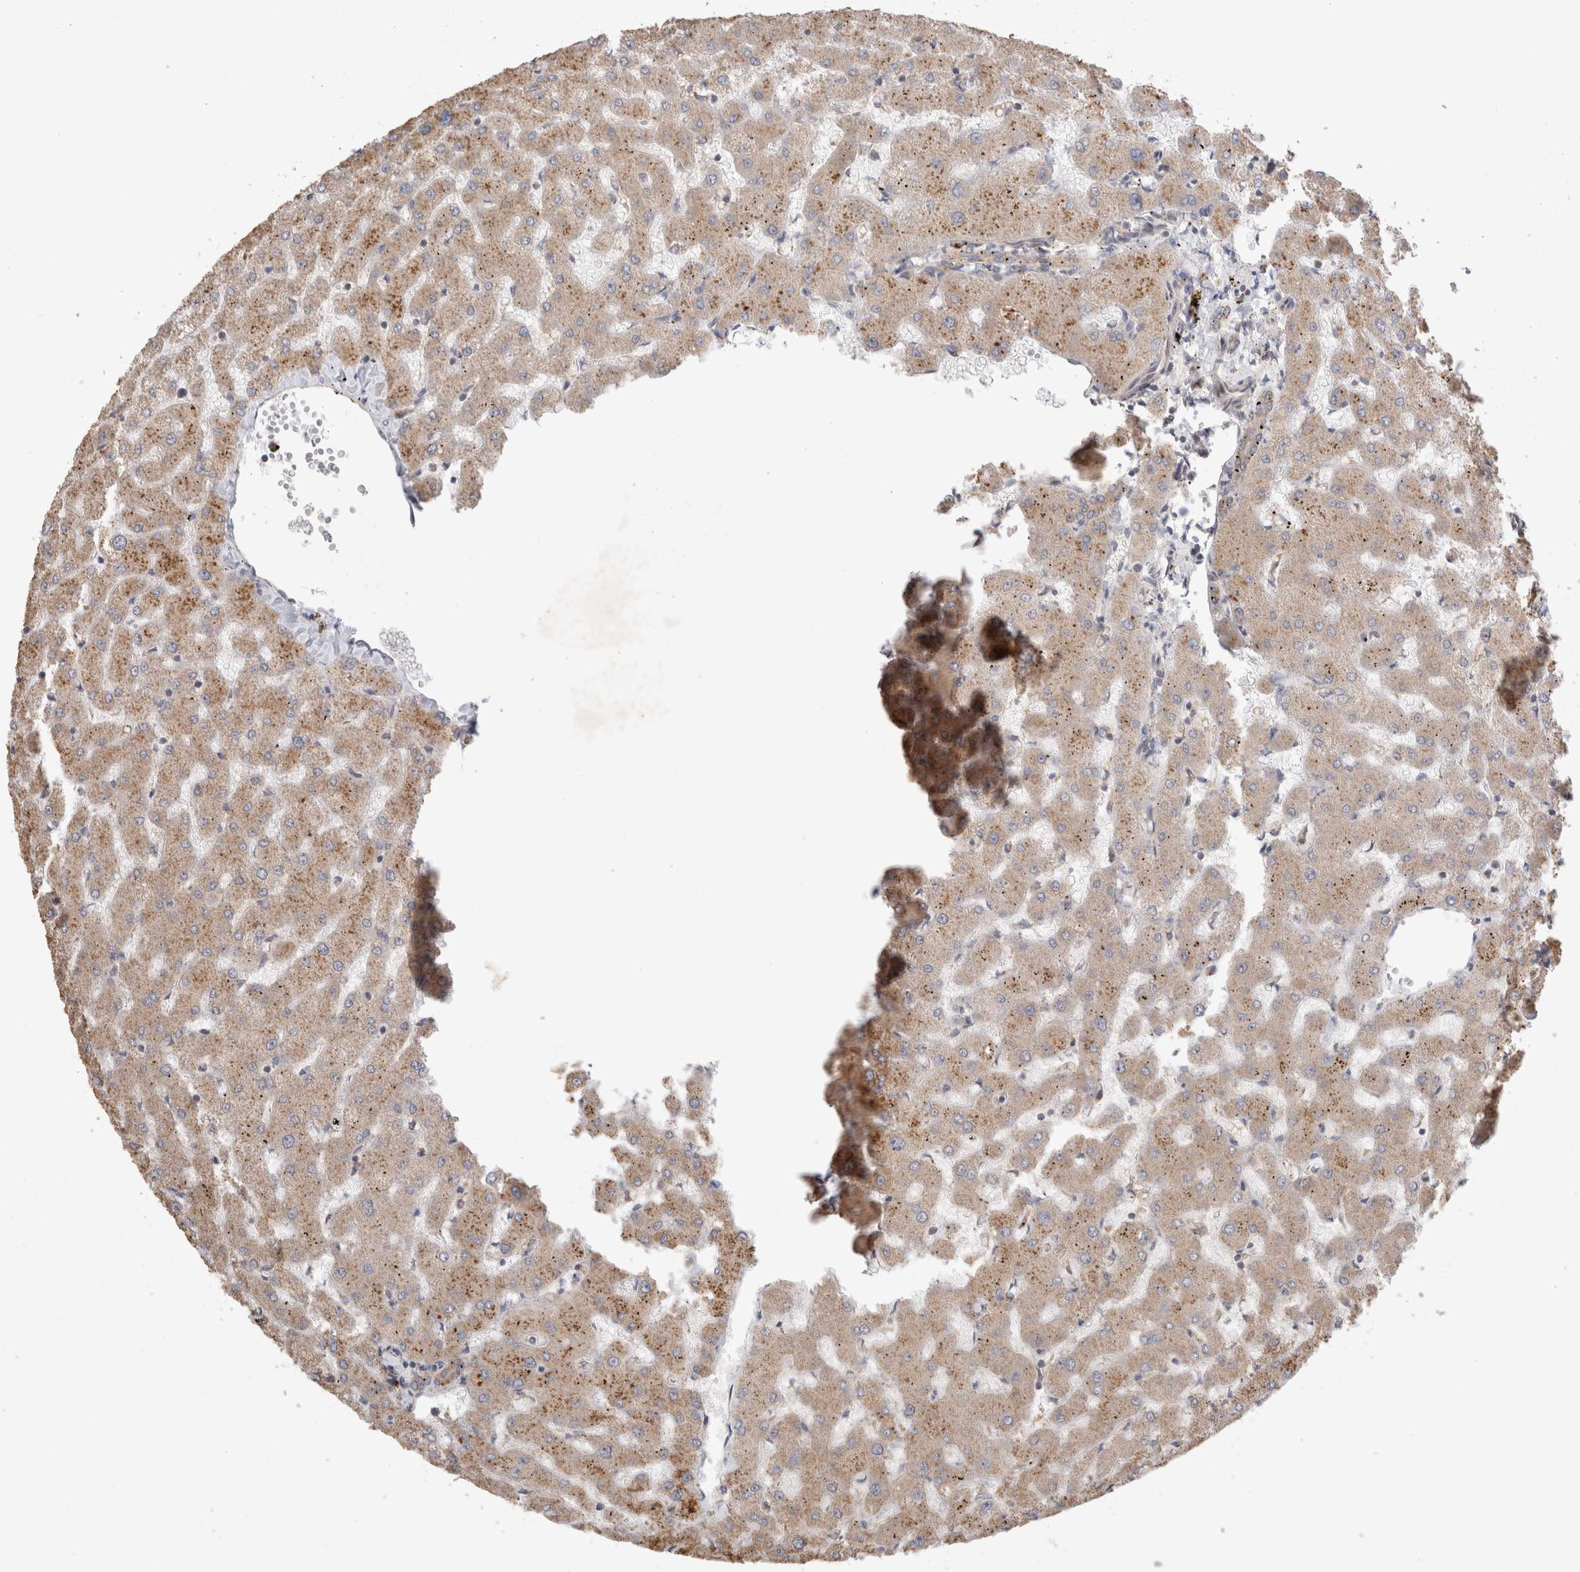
{"staining": {"intensity": "weak", "quantity": "<25%", "location": "cytoplasmic/membranous"}, "tissue": "liver", "cell_type": "Cholangiocytes", "image_type": "normal", "snomed": [{"axis": "morphology", "description": "Normal tissue, NOS"}, {"axis": "topography", "description": "Liver"}], "caption": "DAB immunohistochemical staining of benign human liver exhibits no significant staining in cholangiocytes. (DAB immunohistochemistry visualized using brightfield microscopy, high magnification).", "gene": "NPC1", "patient": {"sex": "female", "age": 63}}